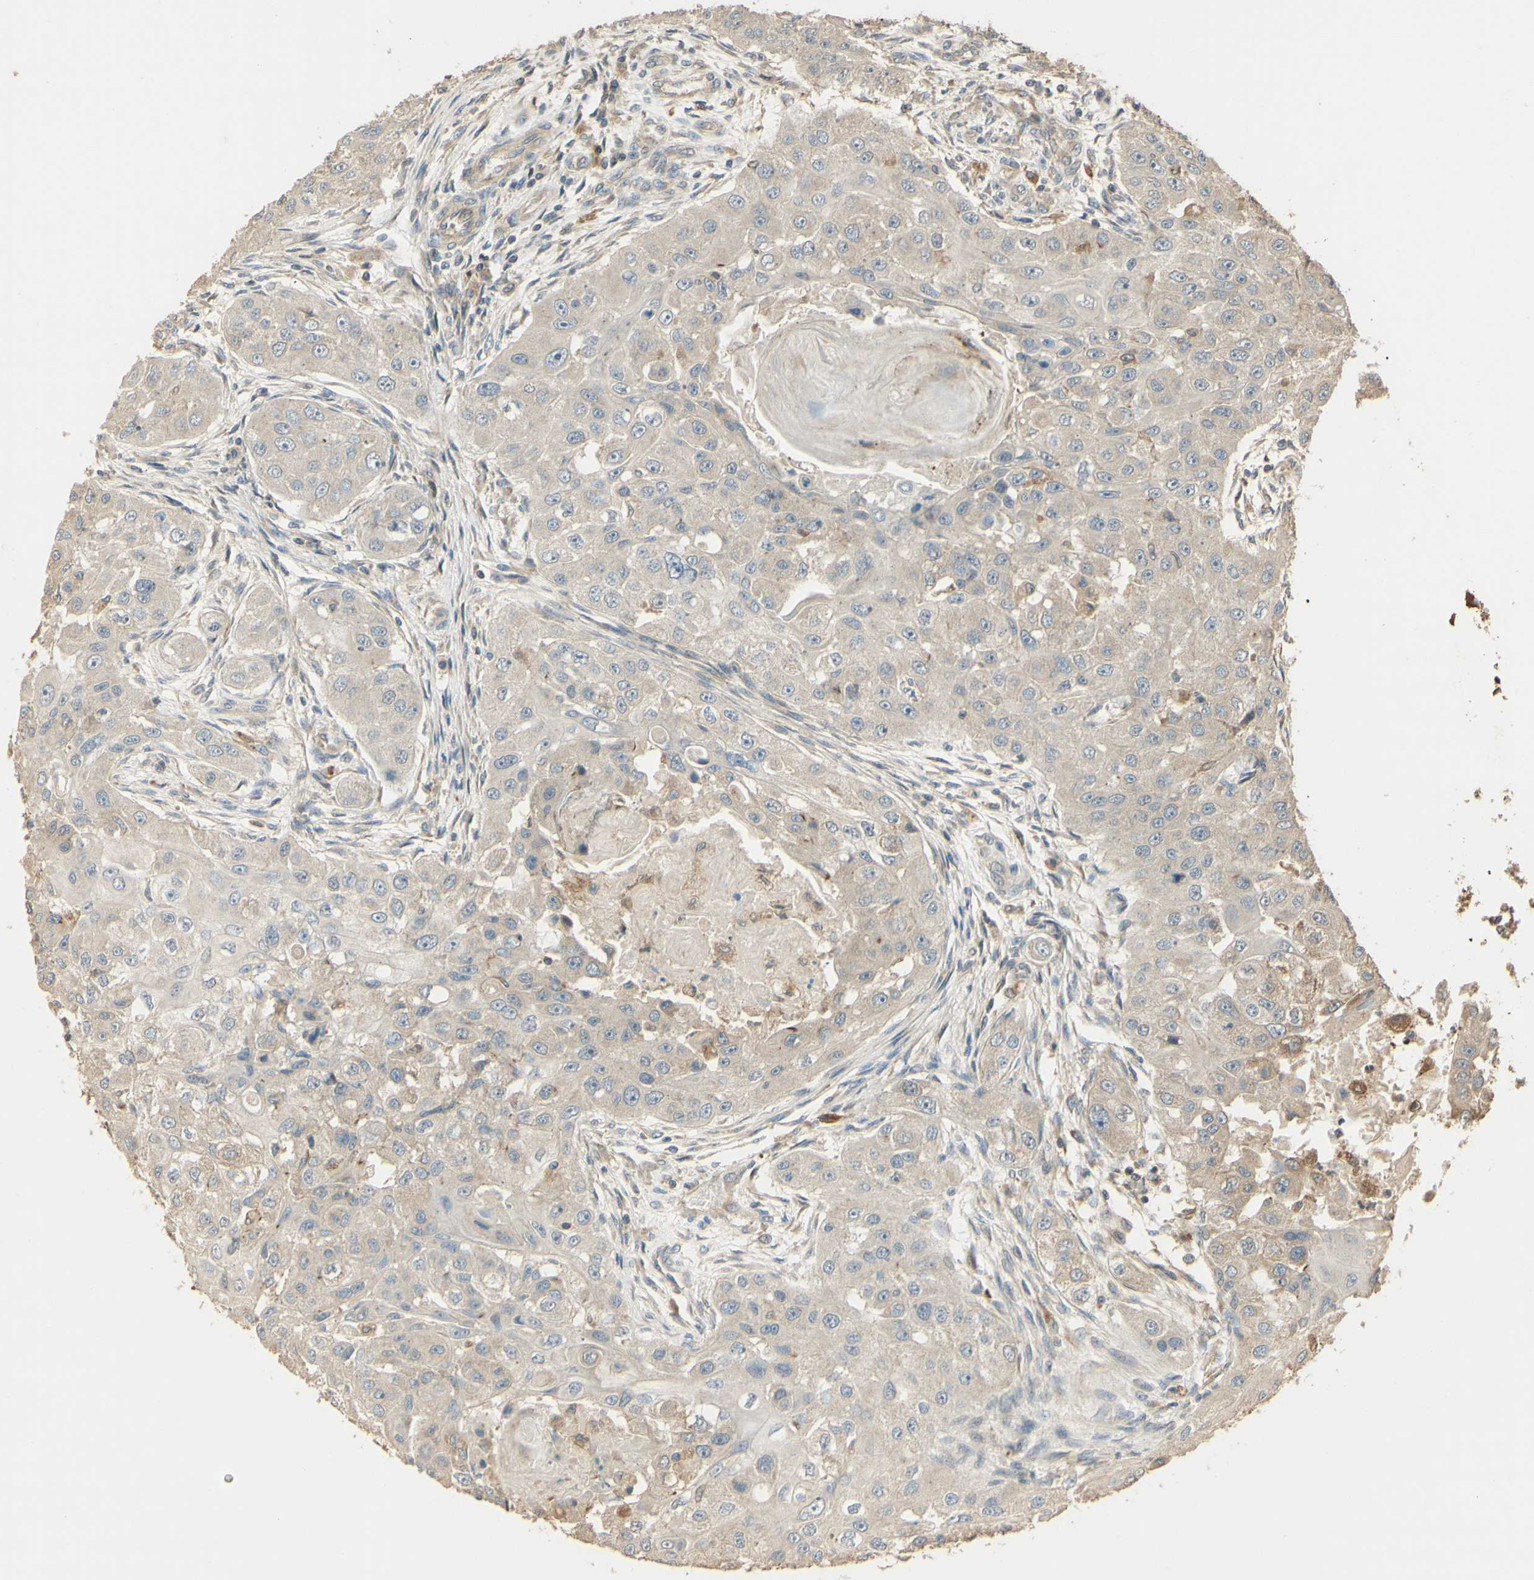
{"staining": {"intensity": "weak", "quantity": "<25%", "location": "cytoplasmic/membranous"}, "tissue": "head and neck cancer", "cell_type": "Tumor cells", "image_type": "cancer", "snomed": [{"axis": "morphology", "description": "Normal tissue, NOS"}, {"axis": "morphology", "description": "Squamous cell carcinoma, NOS"}, {"axis": "topography", "description": "Skeletal muscle"}, {"axis": "topography", "description": "Head-Neck"}], "caption": "There is no significant expression in tumor cells of squamous cell carcinoma (head and neck).", "gene": "AGER", "patient": {"sex": "male", "age": 51}}